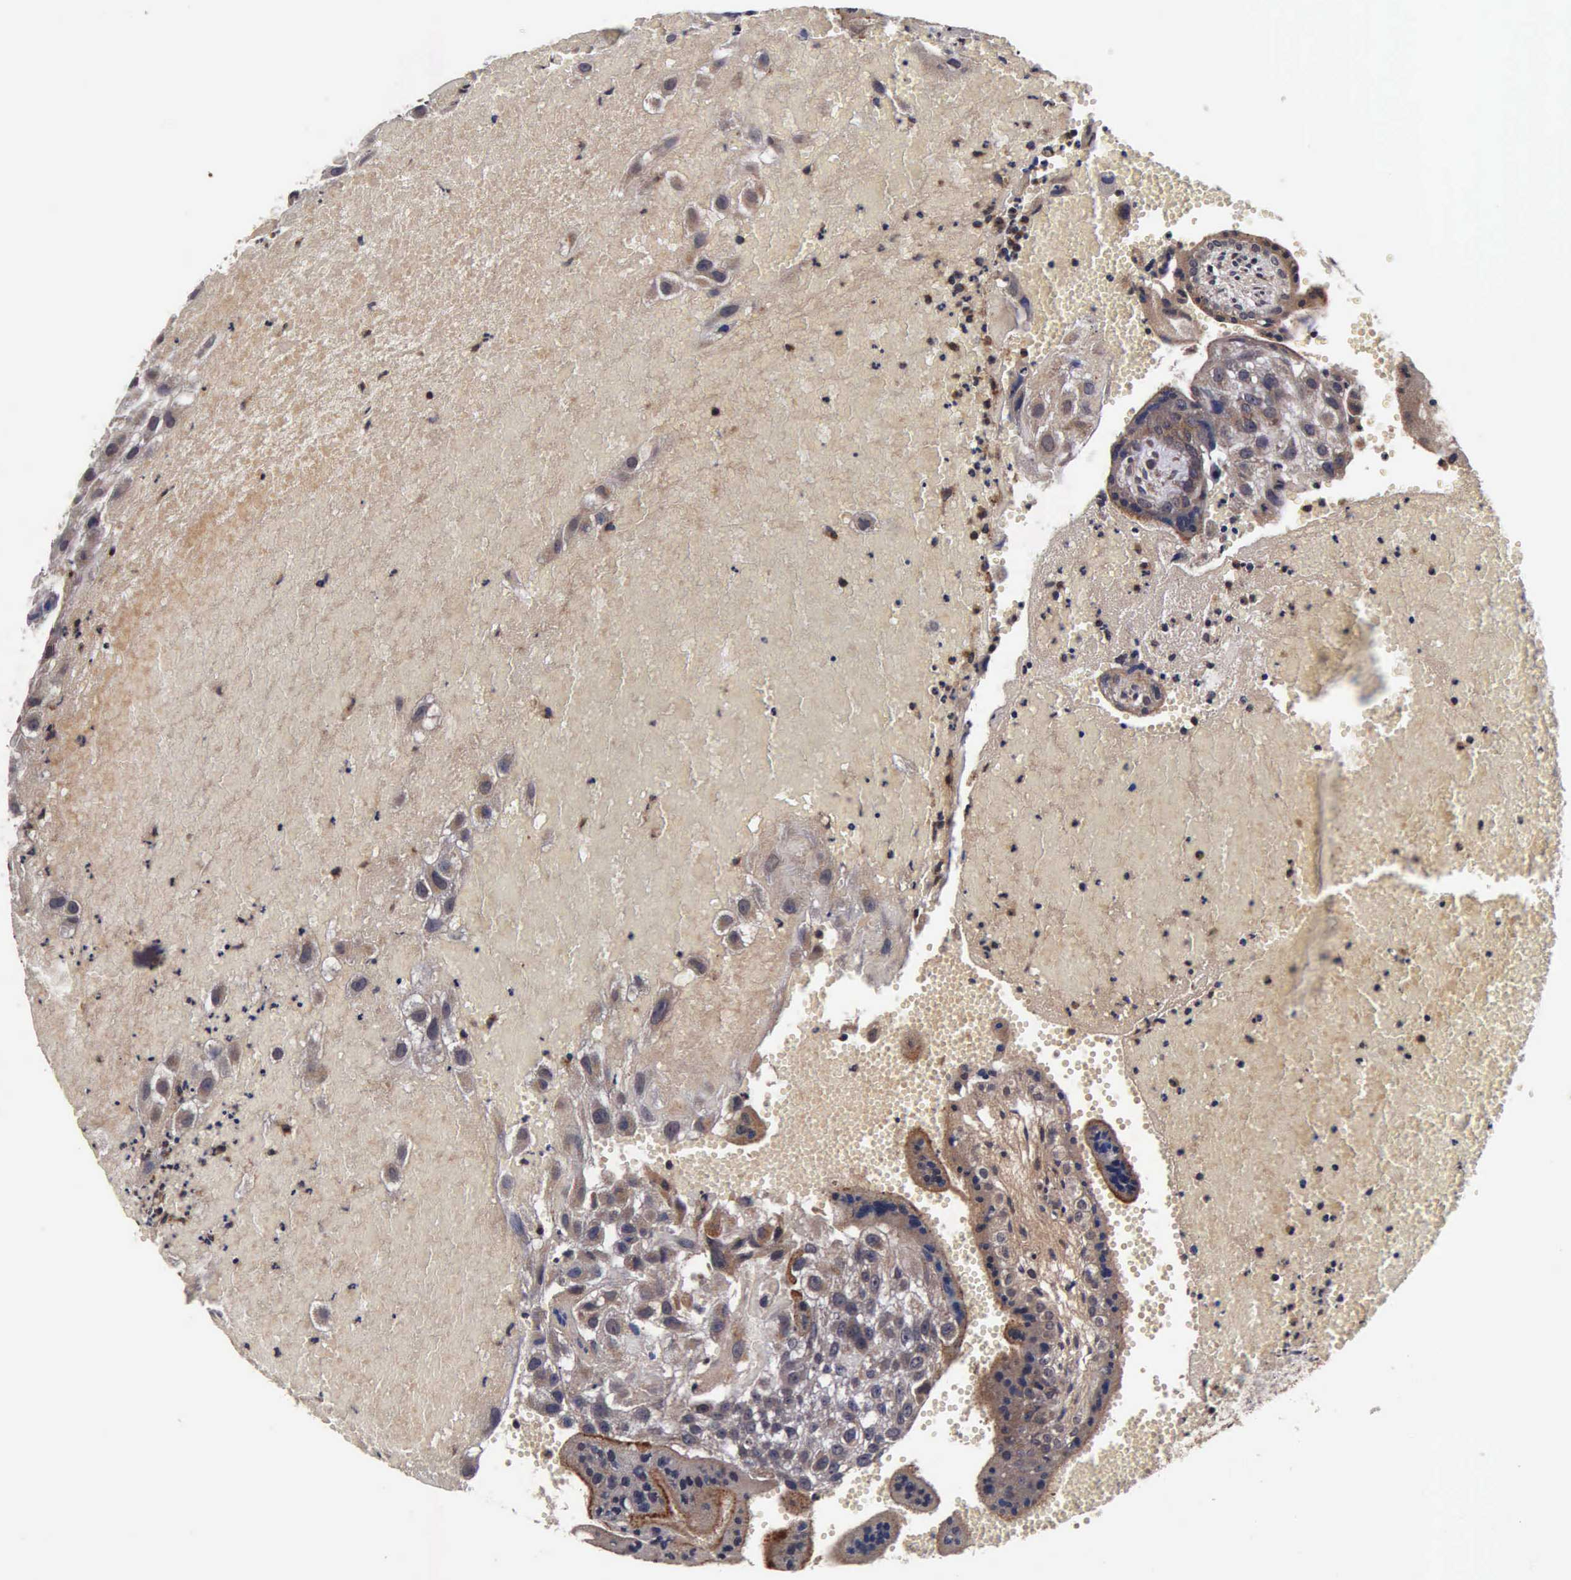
{"staining": {"intensity": "moderate", "quantity": "25%-75%", "location": "cytoplasmic/membranous"}, "tissue": "placenta", "cell_type": "Decidual cells", "image_type": "normal", "snomed": [{"axis": "morphology", "description": "Normal tissue, NOS"}, {"axis": "topography", "description": "Placenta"}], "caption": "Benign placenta demonstrates moderate cytoplasmic/membranous staining in approximately 25%-75% of decidual cells, visualized by immunohistochemistry. Nuclei are stained in blue.", "gene": "CST3", "patient": {"sex": "female", "age": 30}}